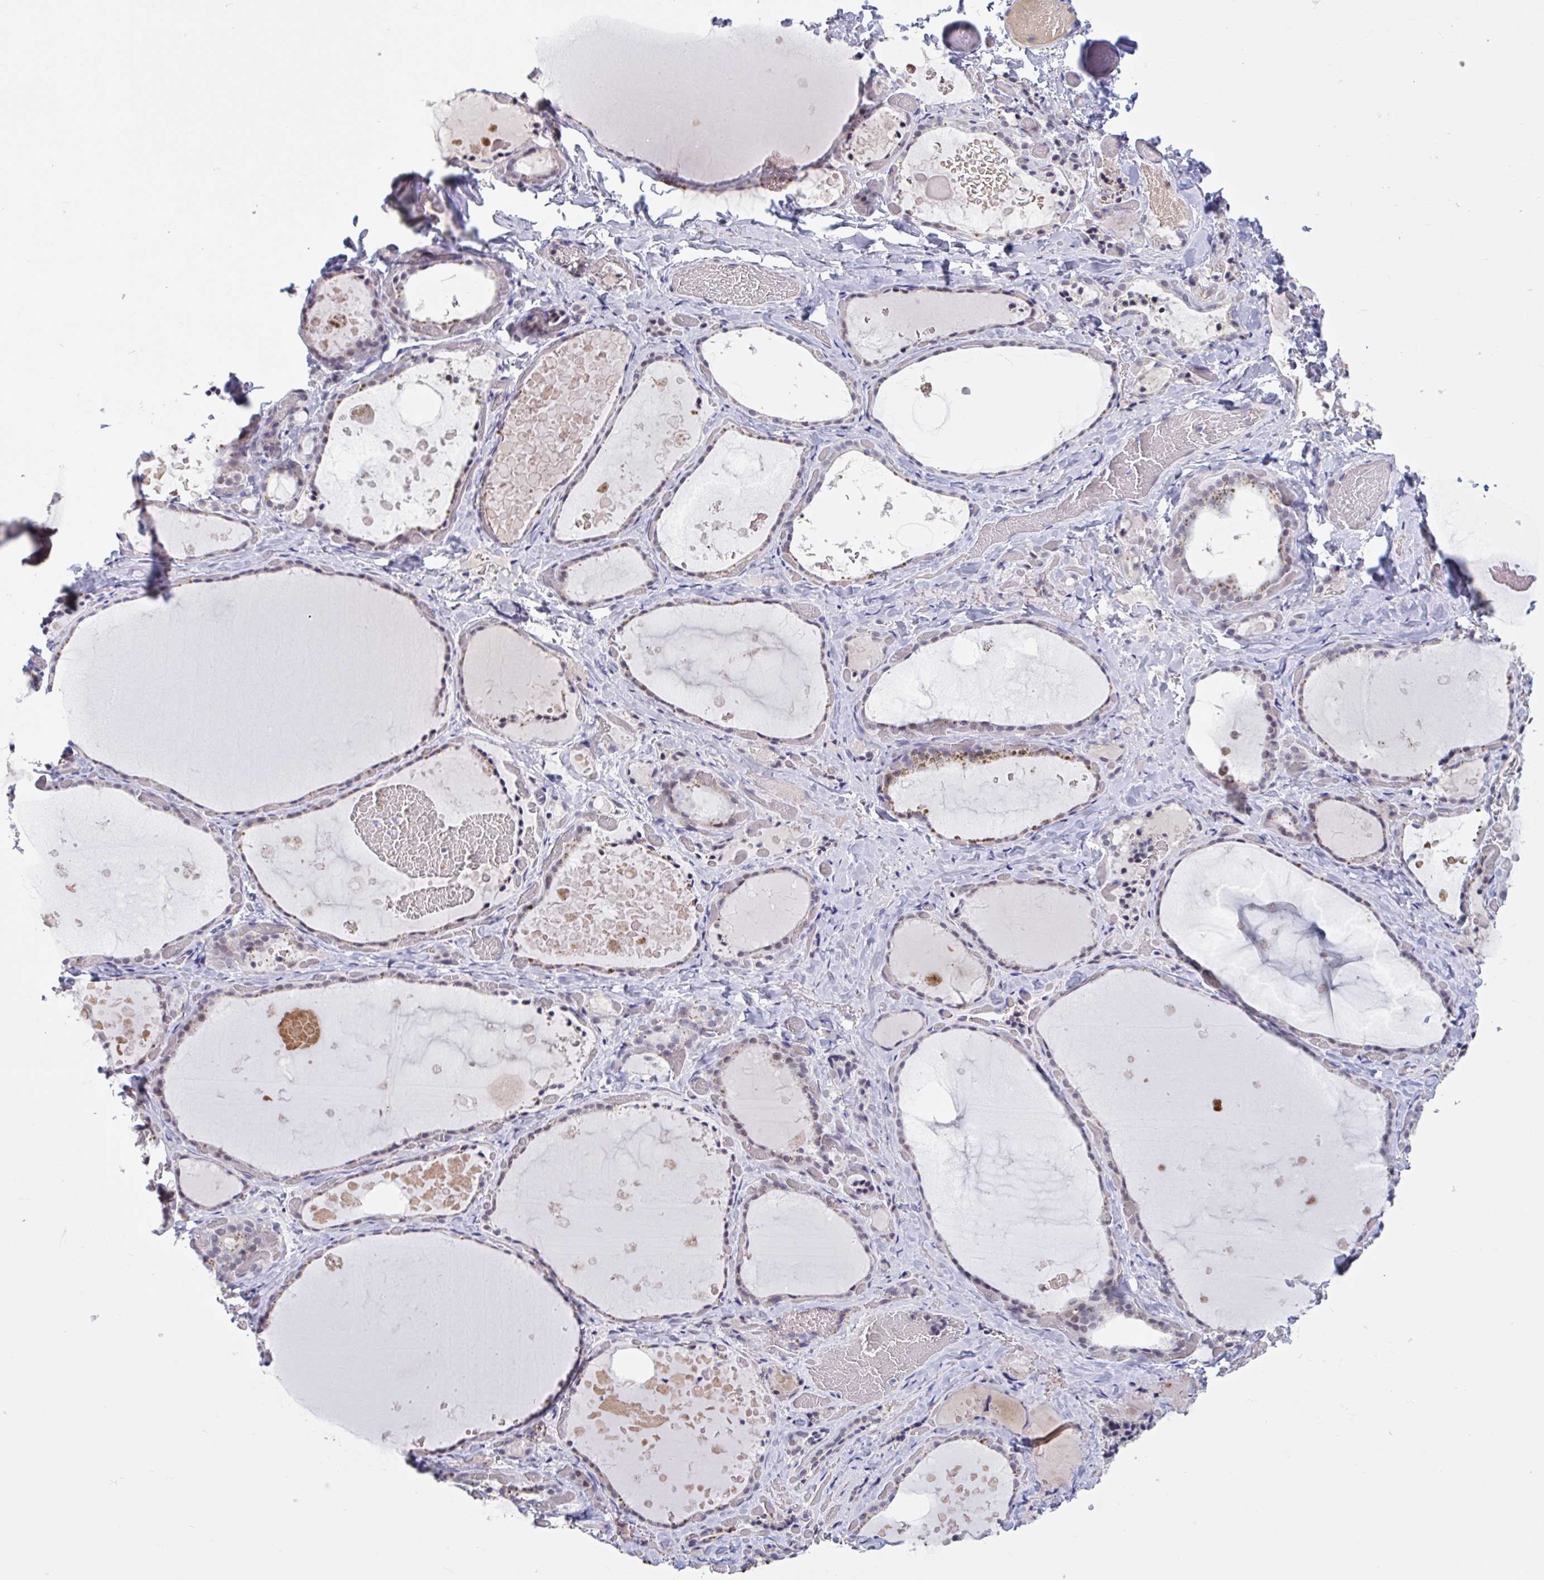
{"staining": {"intensity": "negative", "quantity": "none", "location": "none"}, "tissue": "thyroid gland", "cell_type": "Glandular cells", "image_type": "normal", "snomed": [{"axis": "morphology", "description": "Normal tissue, NOS"}, {"axis": "topography", "description": "Thyroid gland"}], "caption": "DAB (3,3'-diaminobenzidine) immunohistochemical staining of unremarkable human thyroid gland exhibits no significant expression in glandular cells.", "gene": "CNGB3", "patient": {"sex": "female", "age": 56}}